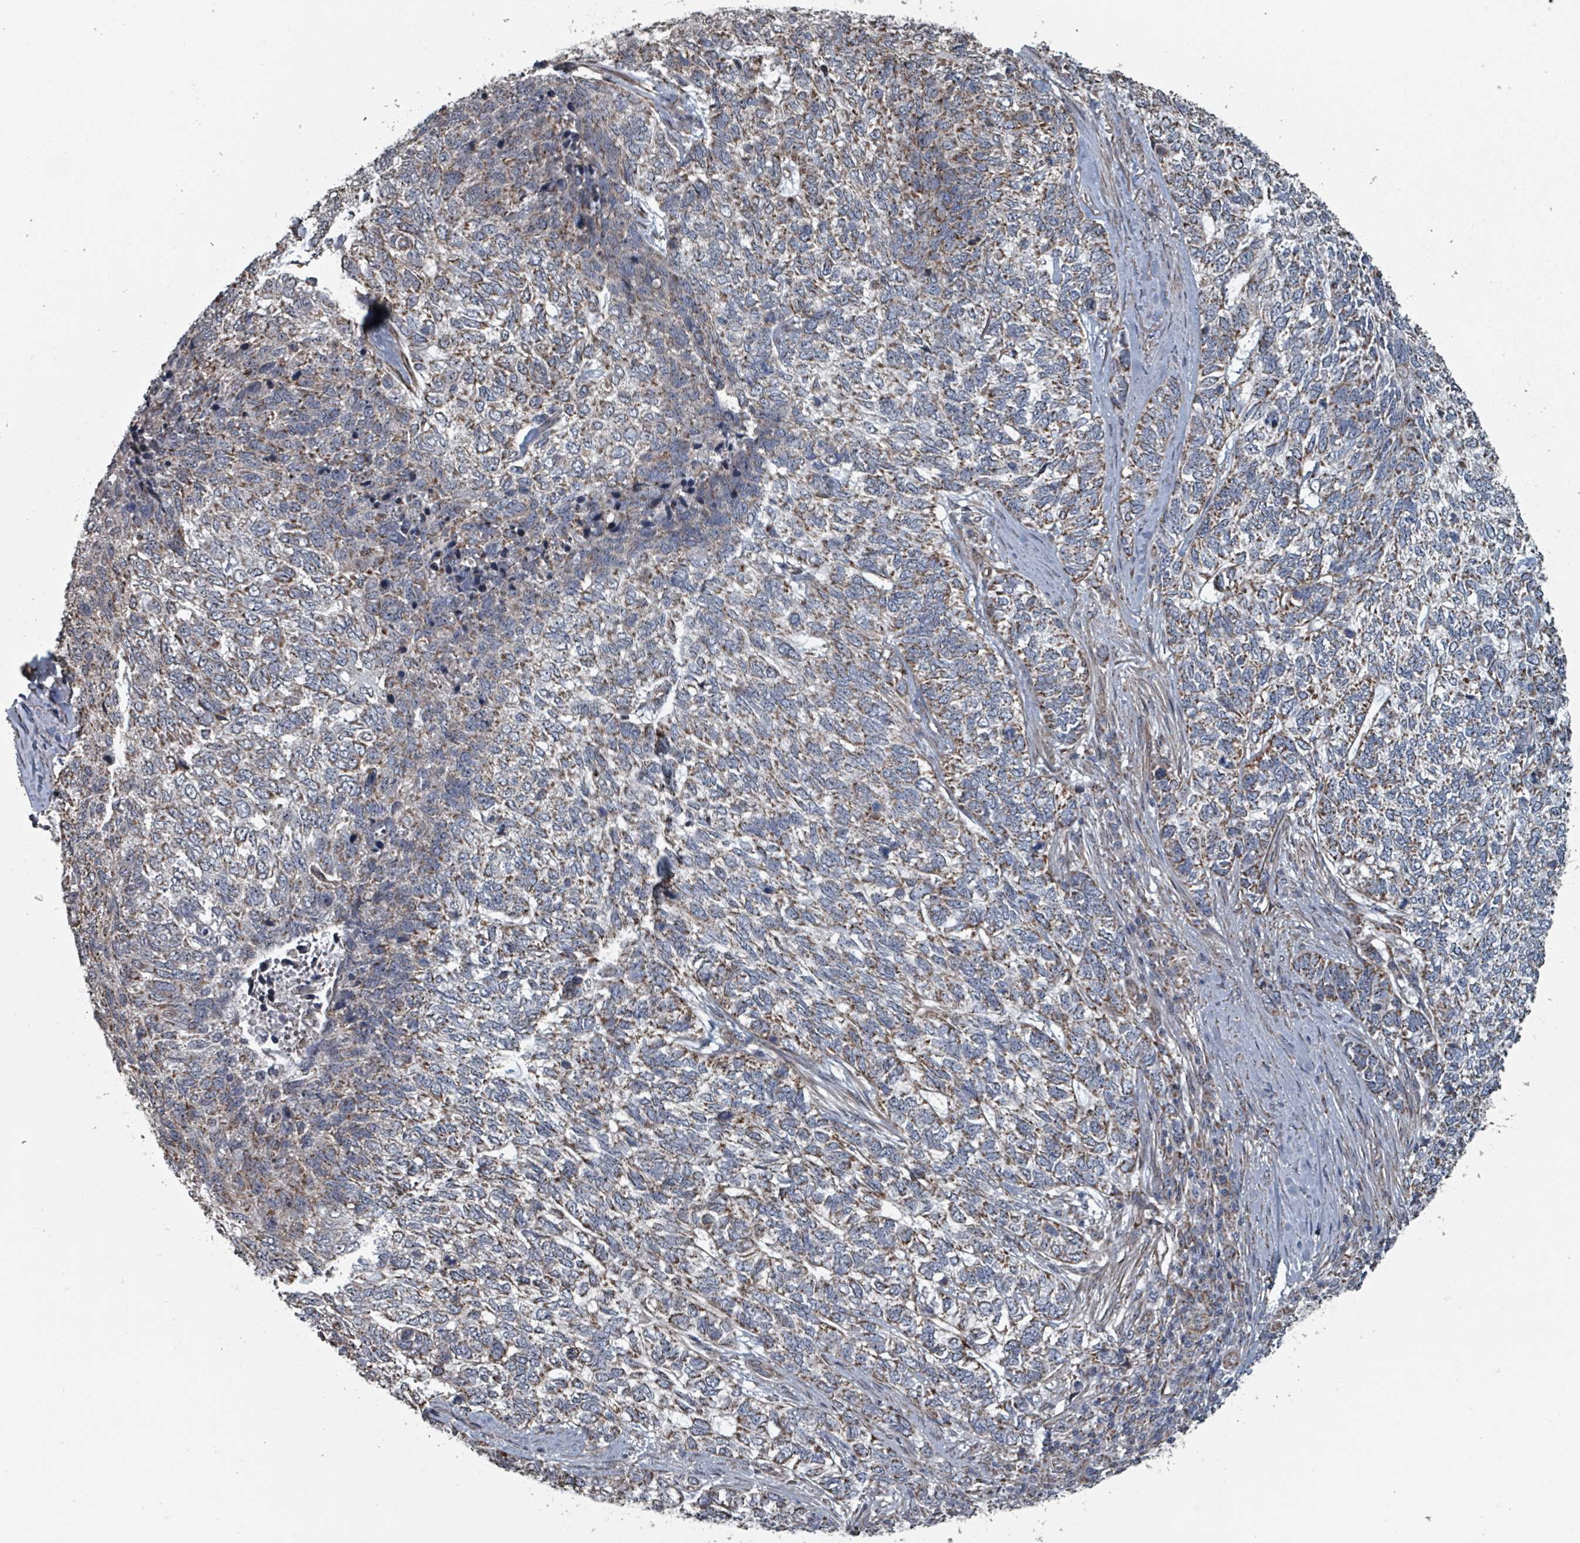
{"staining": {"intensity": "weak", "quantity": "25%-75%", "location": "cytoplasmic/membranous"}, "tissue": "skin cancer", "cell_type": "Tumor cells", "image_type": "cancer", "snomed": [{"axis": "morphology", "description": "Basal cell carcinoma"}, {"axis": "topography", "description": "Skin"}], "caption": "The immunohistochemical stain highlights weak cytoplasmic/membranous expression in tumor cells of basal cell carcinoma (skin) tissue.", "gene": "MRPL4", "patient": {"sex": "female", "age": 65}}